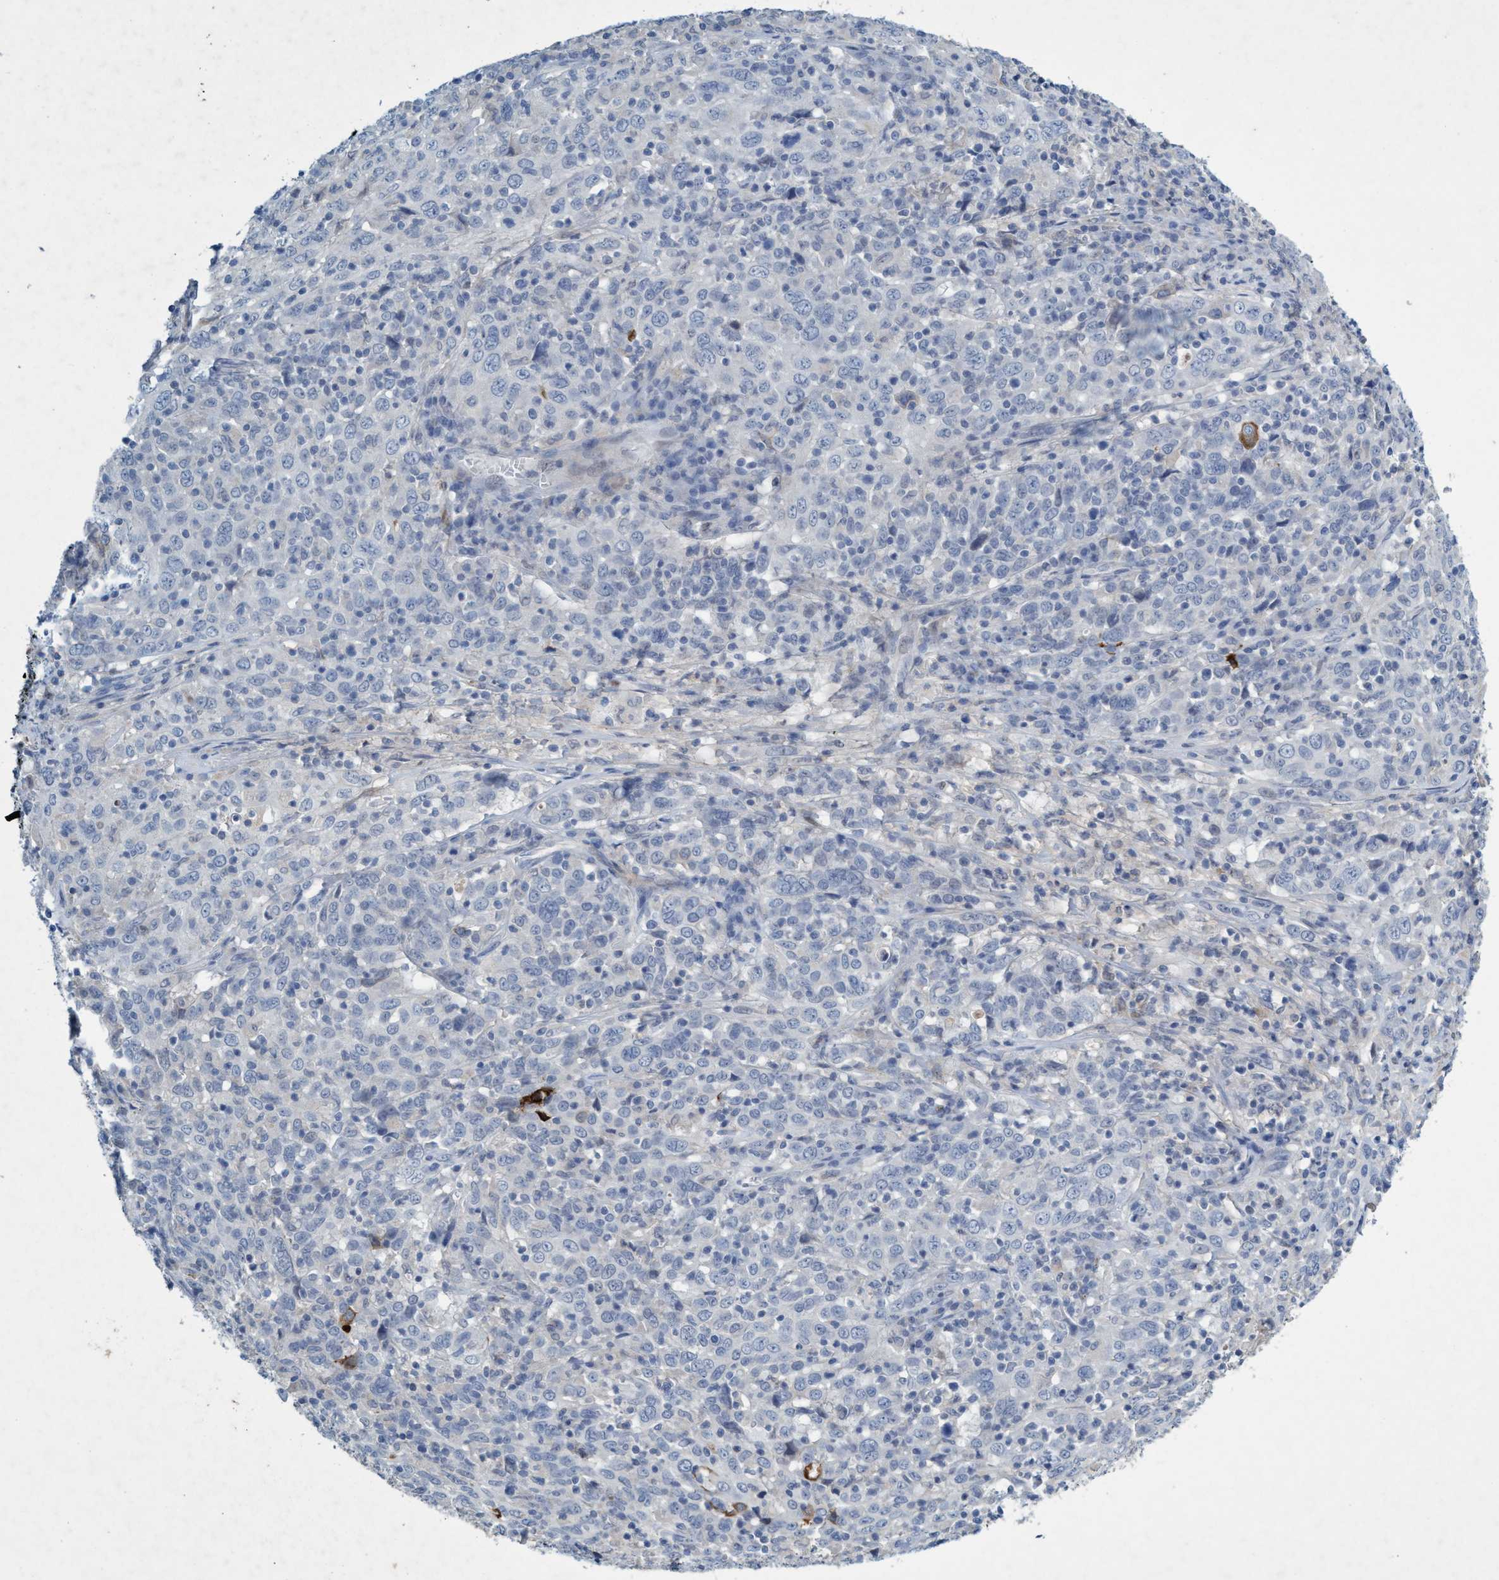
{"staining": {"intensity": "negative", "quantity": "none", "location": "none"}, "tissue": "cervical cancer", "cell_type": "Tumor cells", "image_type": "cancer", "snomed": [{"axis": "morphology", "description": "Squamous cell carcinoma, NOS"}, {"axis": "topography", "description": "Cervix"}], "caption": "Protein analysis of cervical squamous cell carcinoma exhibits no significant staining in tumor cells.", "gene": "RNF208", "patient": {"sex": "female", "age": 46}}